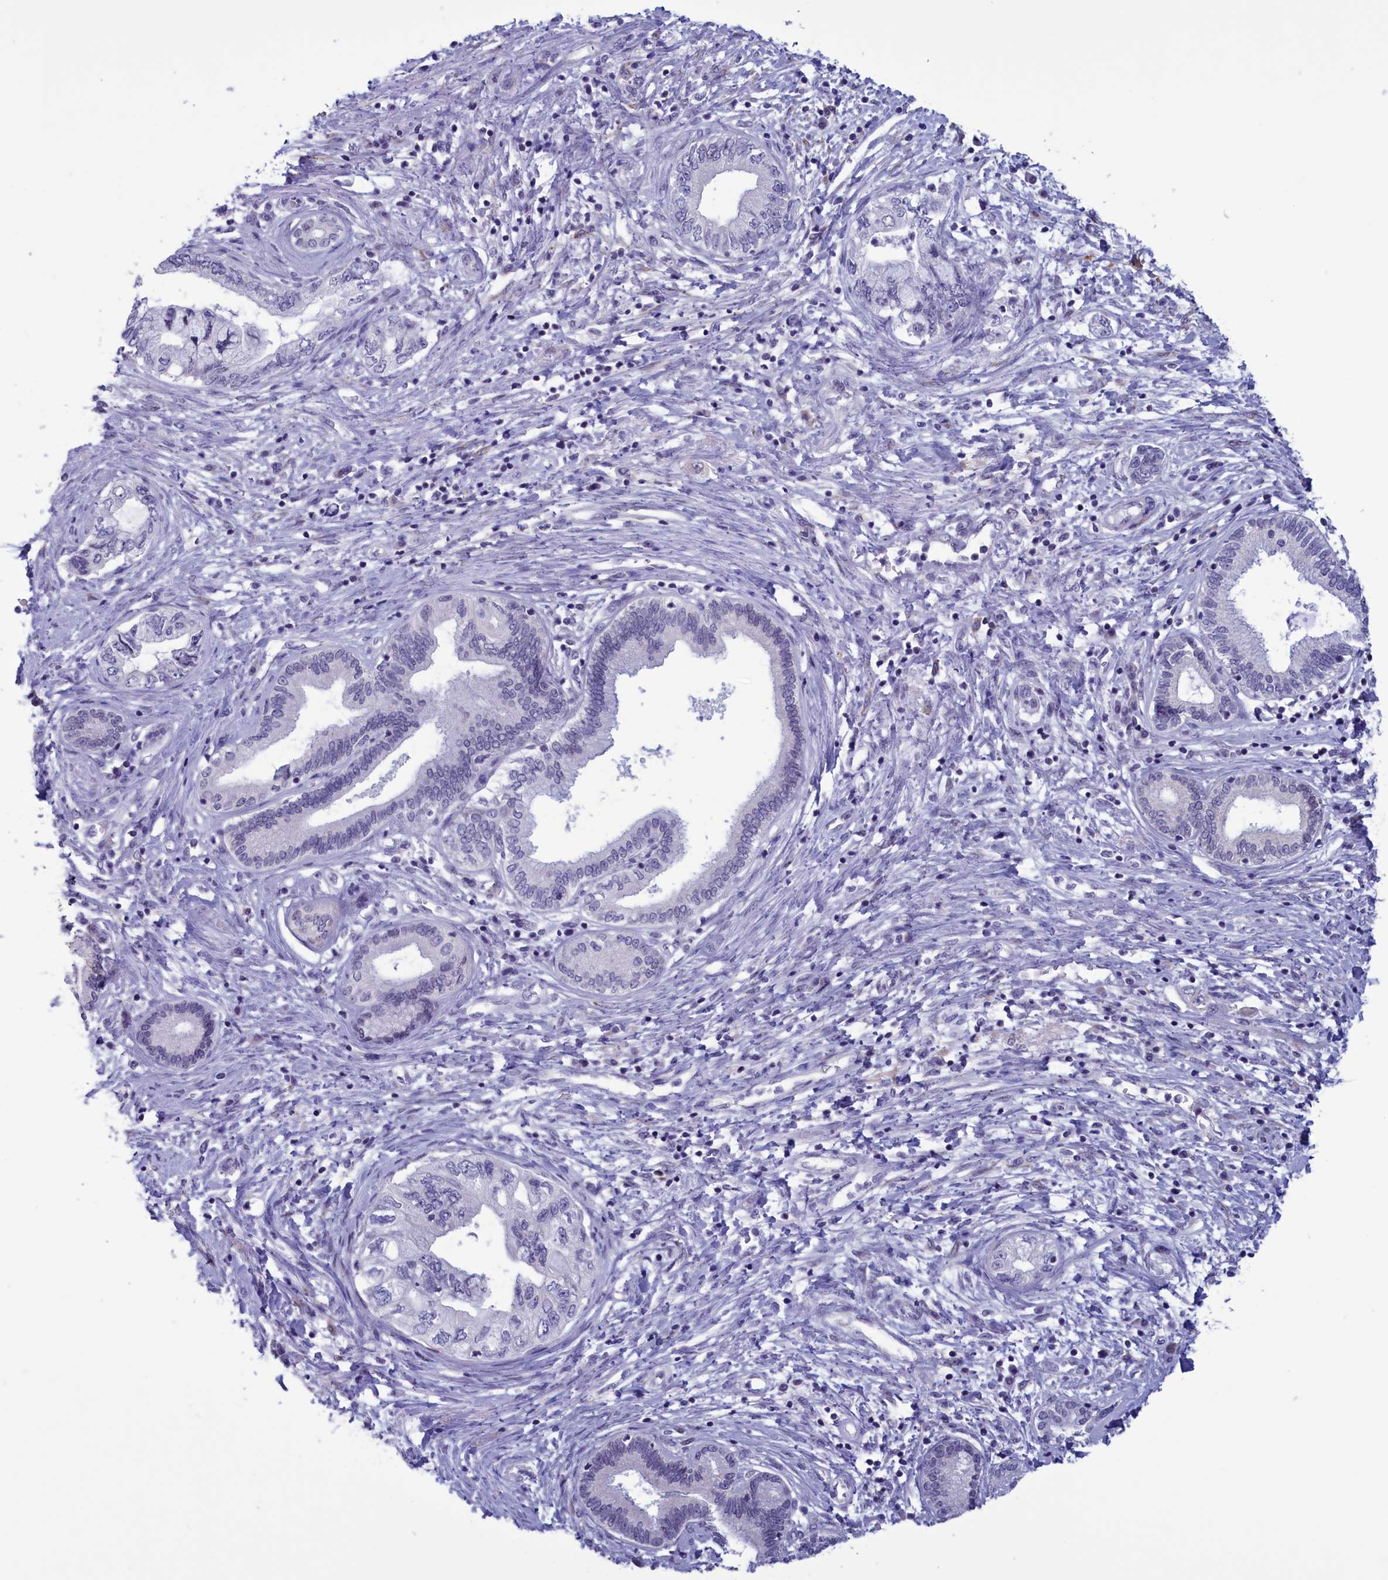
{"staining": {"intensity": "negative", "quantity": "none", "location": "none"}, "tissue": "pancreatic cancer", "cell_type": "Tumor cells", "image_type": "cancer", "snomed": [{"axis": "morphology", "description": "Adenocarcinoma, NOS"}, {"axis": "topography", "description": "Pancreas"}], "caption": "High magnification brightfield microscopy of pancreatic cancer stained with DAB (brown) and counterstained with hematoxylin (blue): tumor cells show no significant positivity.", "gene": "PARS2", "patient": {"sex": "female", "age": 73}}